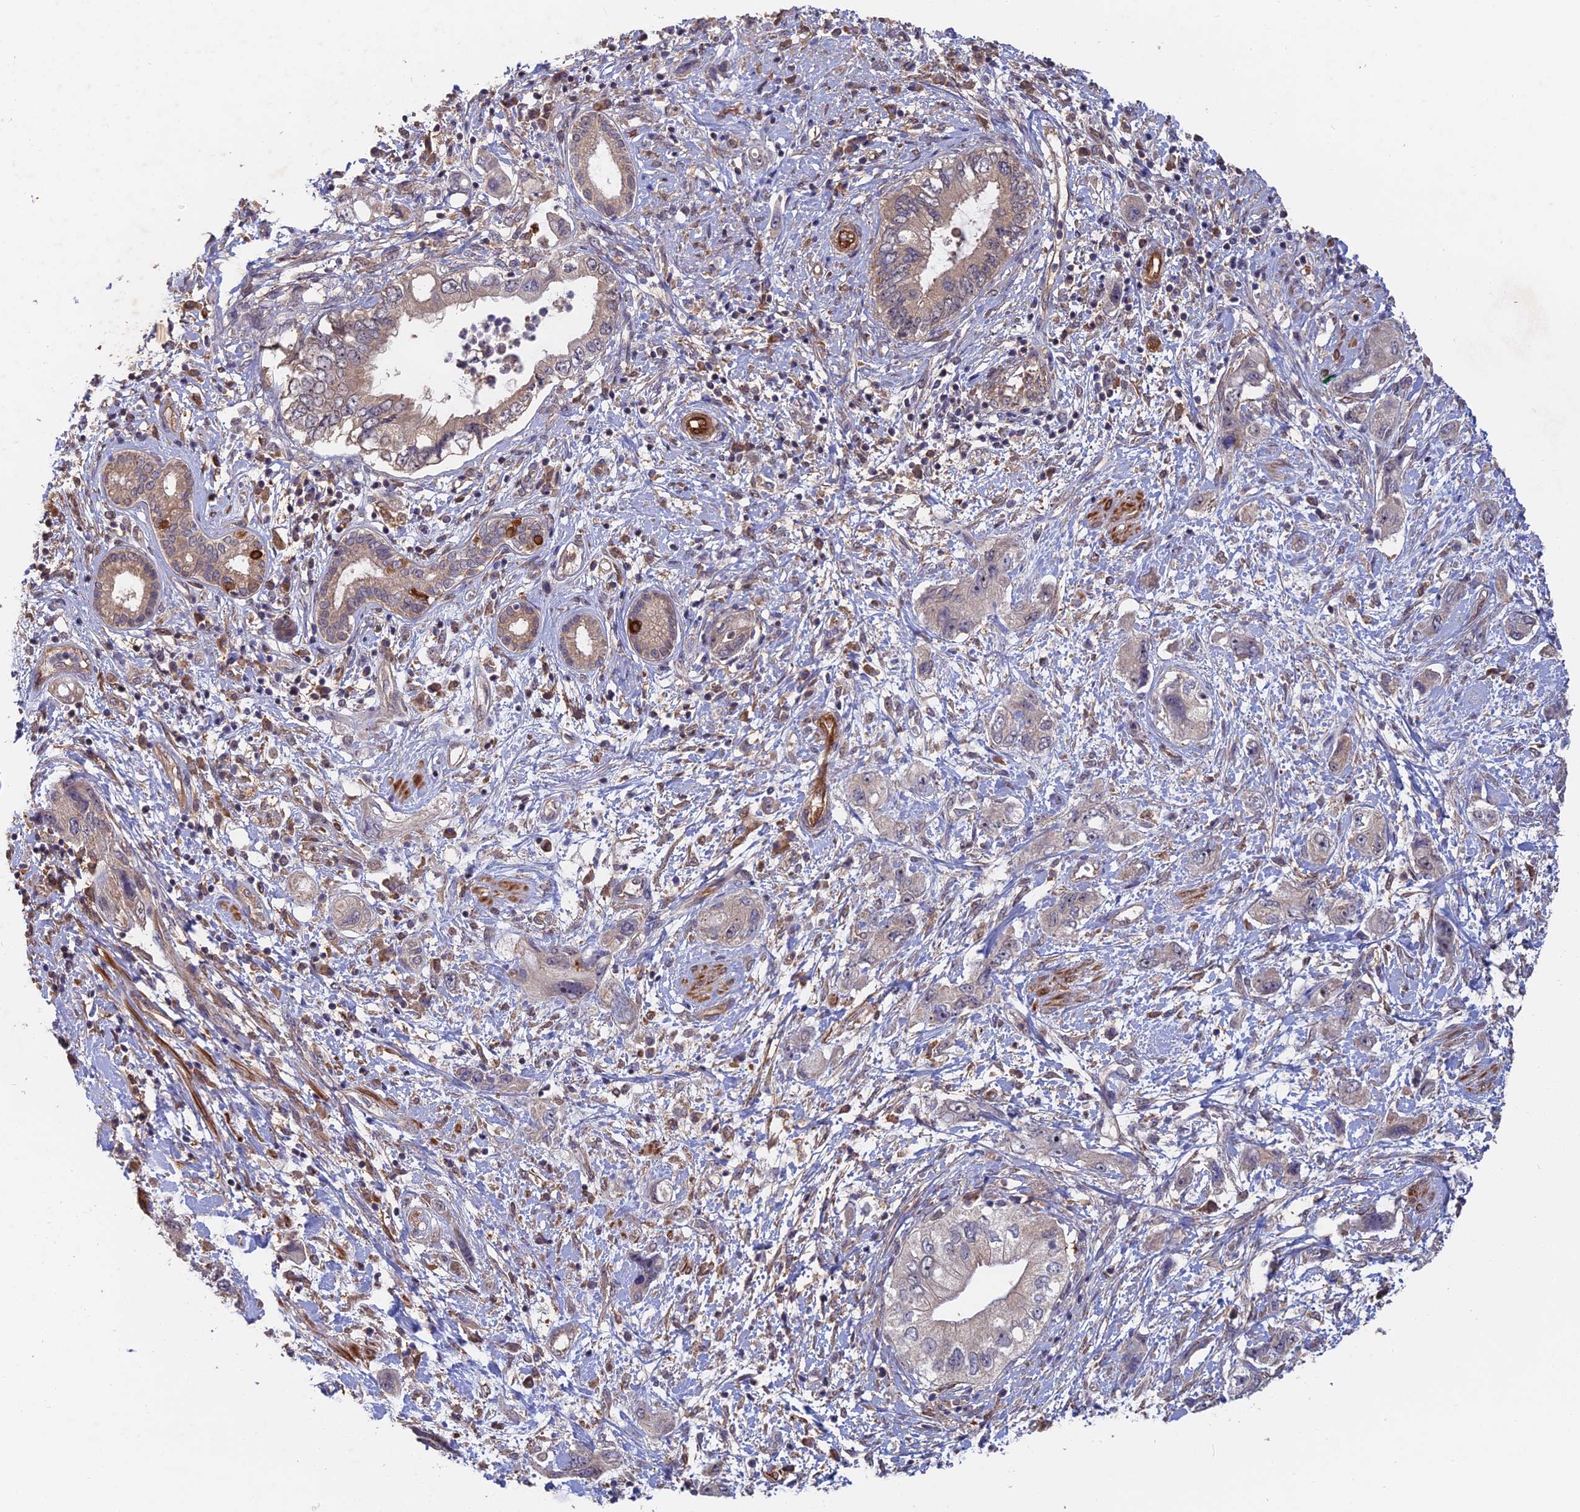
{"staining": {"intensity": "weak", "quantity": "<25%", "location": "cytoplasmic/membranous"}, "tissue": "pancreatic cancer", "cell_type": "Tumor cells", "image_type": "cancer", "snomed": [{"axis": "morphology", "description": "Adenocarcinoma, NOS"}, {"axis": "topography", "description": "Pancreas"}], "caption": "A micrograph of human adenocarcinoma (pancreatic) is negative for staining in tumor cells.", "gene": "SAC3D1", "patient": {"sex": "female", "age": 73}}